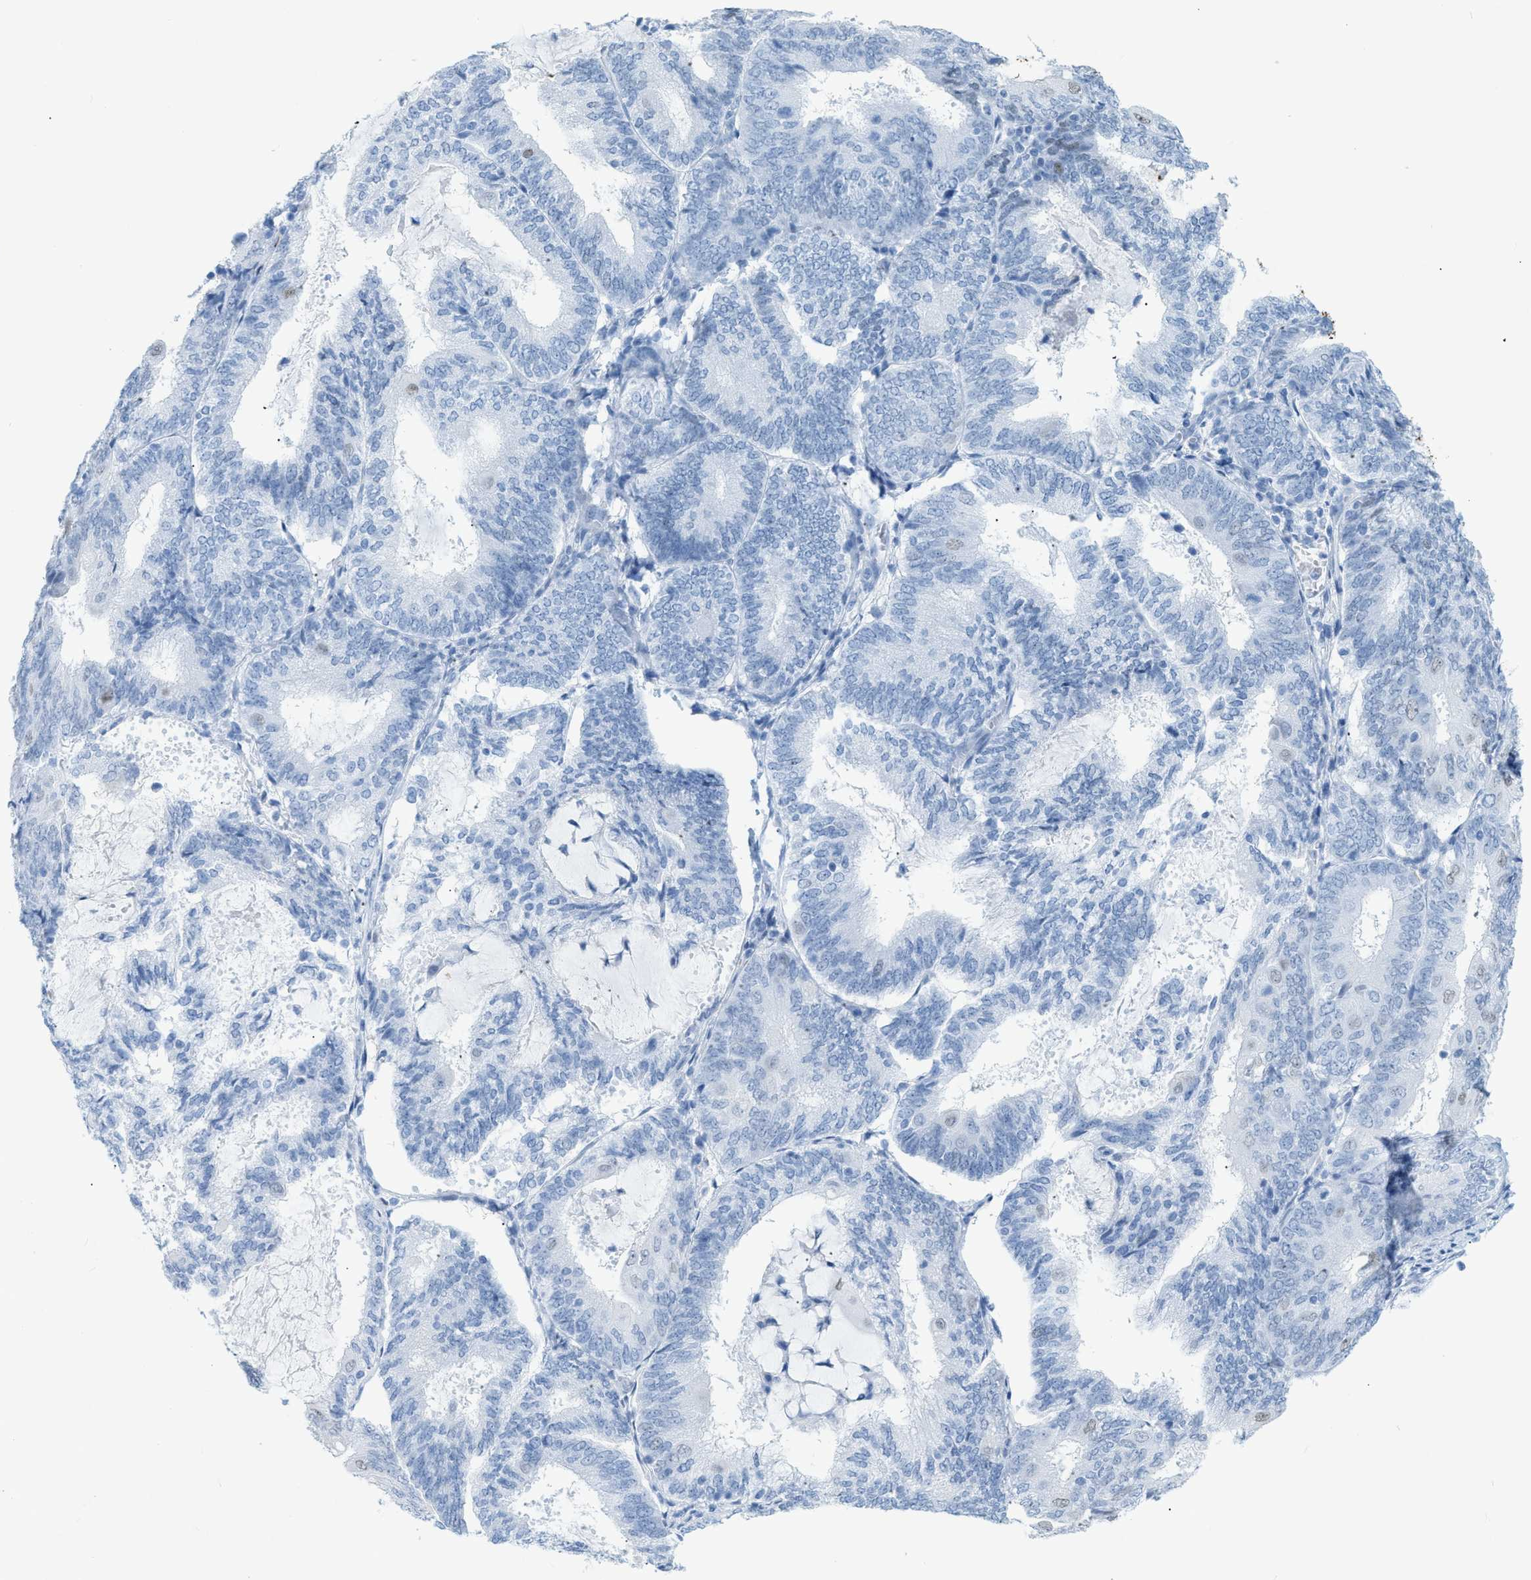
{"staining": {"intensity": "negative", "quantity": "none", "location": "none"}, "tissue": "endometrial cancer", "cell_type": "Tumor cells", "image_type": "cancer", "snomed": [{"axis": "morphology", "description": "Adenocarcinoma, NOS"}, {"axis": "topography", "description": "Endometrium"}], "caption": "Tumor cells are negative for brown protein staining in endometrial cancer (adenocarcinoma). (IHC, brightfield microscopy, high magnification).", "gene": "DES", "patient": {"sex": "female", "age": 81}}